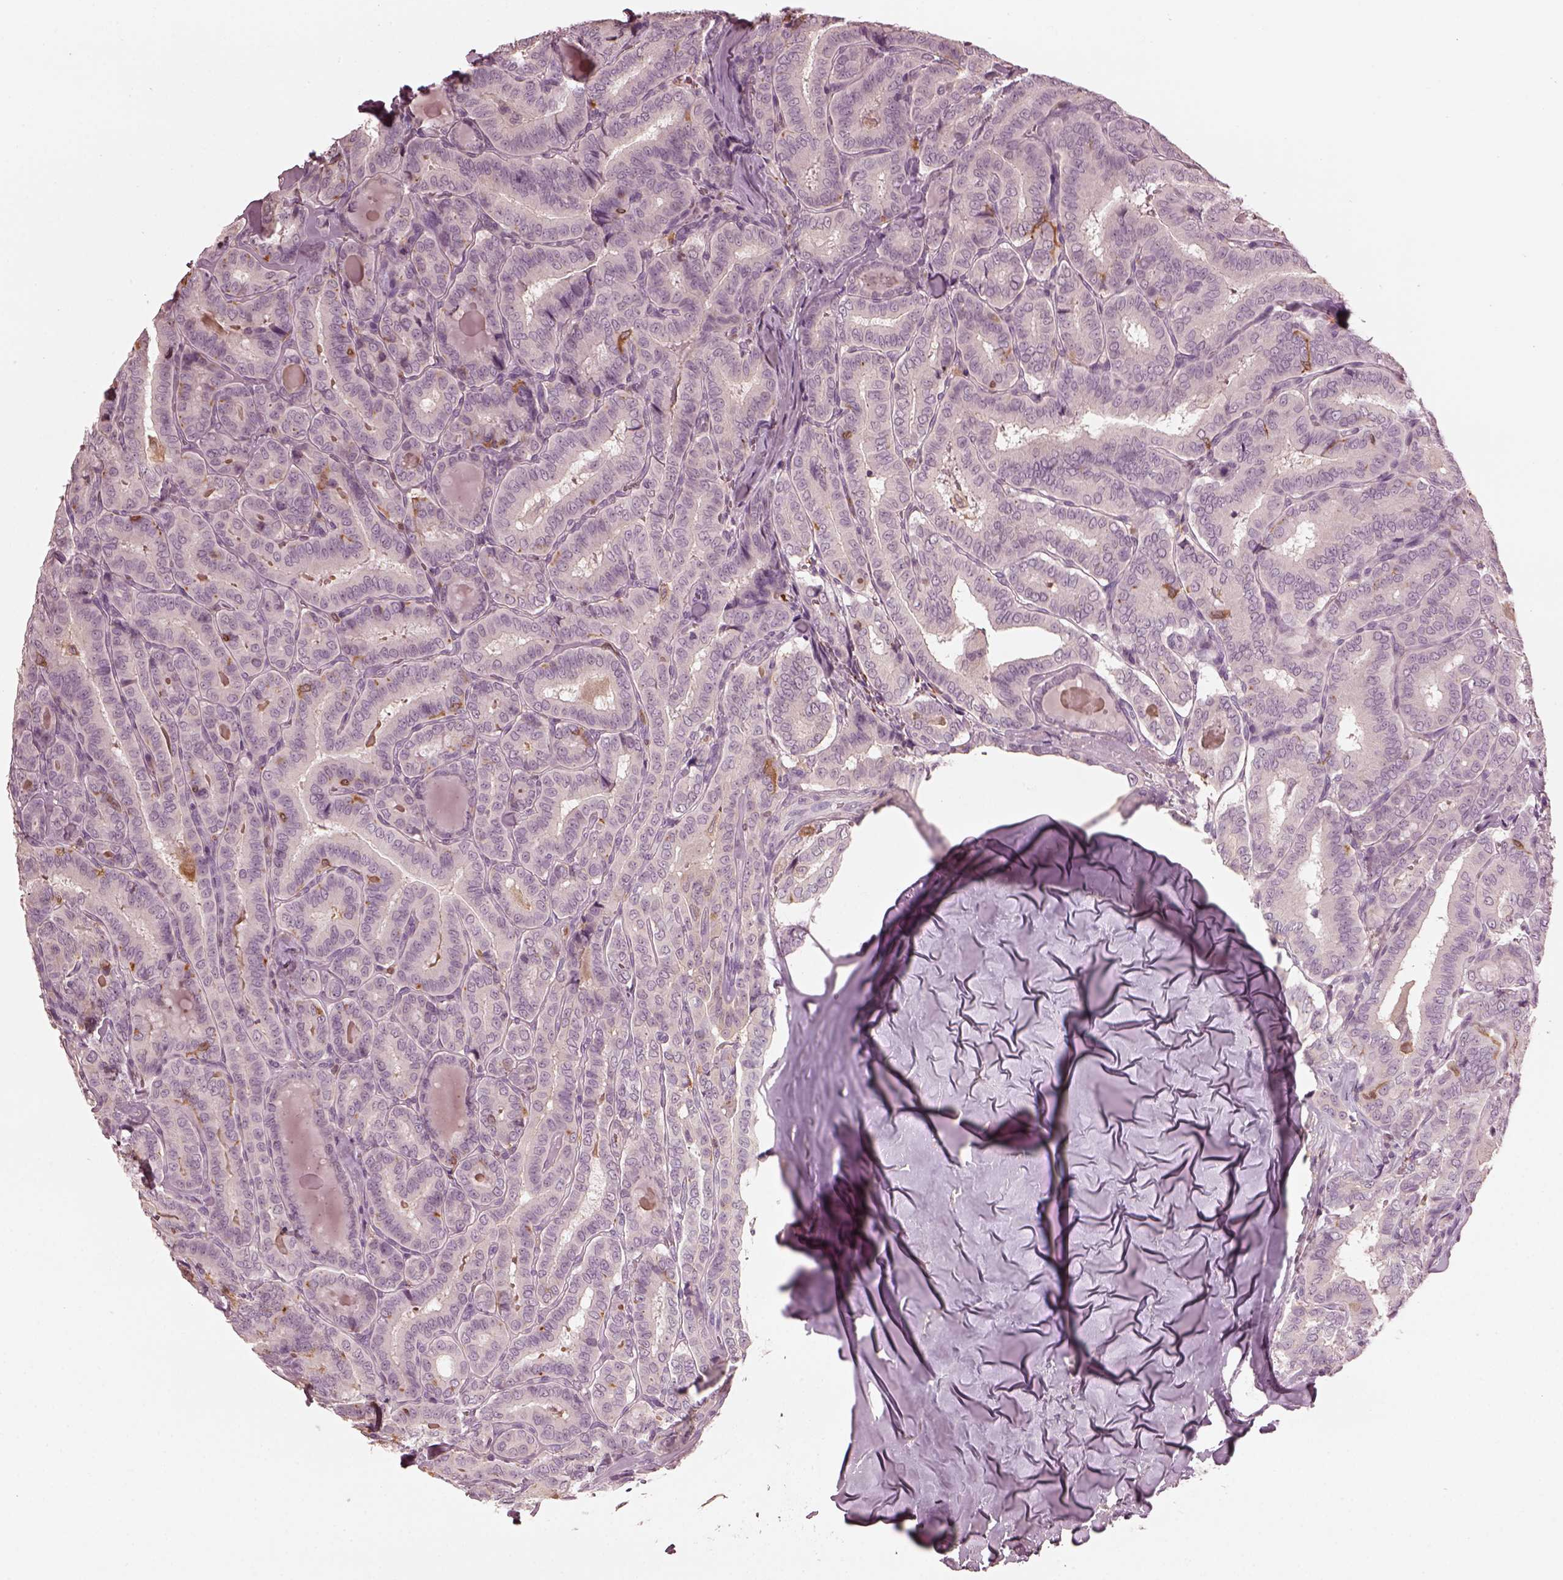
{"staining": {"intensity": "negative", "quantity": "none", "location": "none"}, "tissue": "thyroid cancer", "cell_type": "Tumor cells", "image_type": "cancer", "snomed": [{"axis": "morphology", "description": "Papillary adenocarcinoma, NOS"}, {"axis": "morphology", "description": "Papillary adenoma metastatic"}, {"axis": "topography", "description": "Thyroid gland"}], "caption": "A high-resolution histopathology image shows immunohistochemistry (IHC) staining of thyroid papillary adenocarcinoma, which exhibits no significant expression in tumor cells. Nuclei are stained in blue.", "gene": "PSTPIP2", "patient": {"sex": "female", "age": 50}}